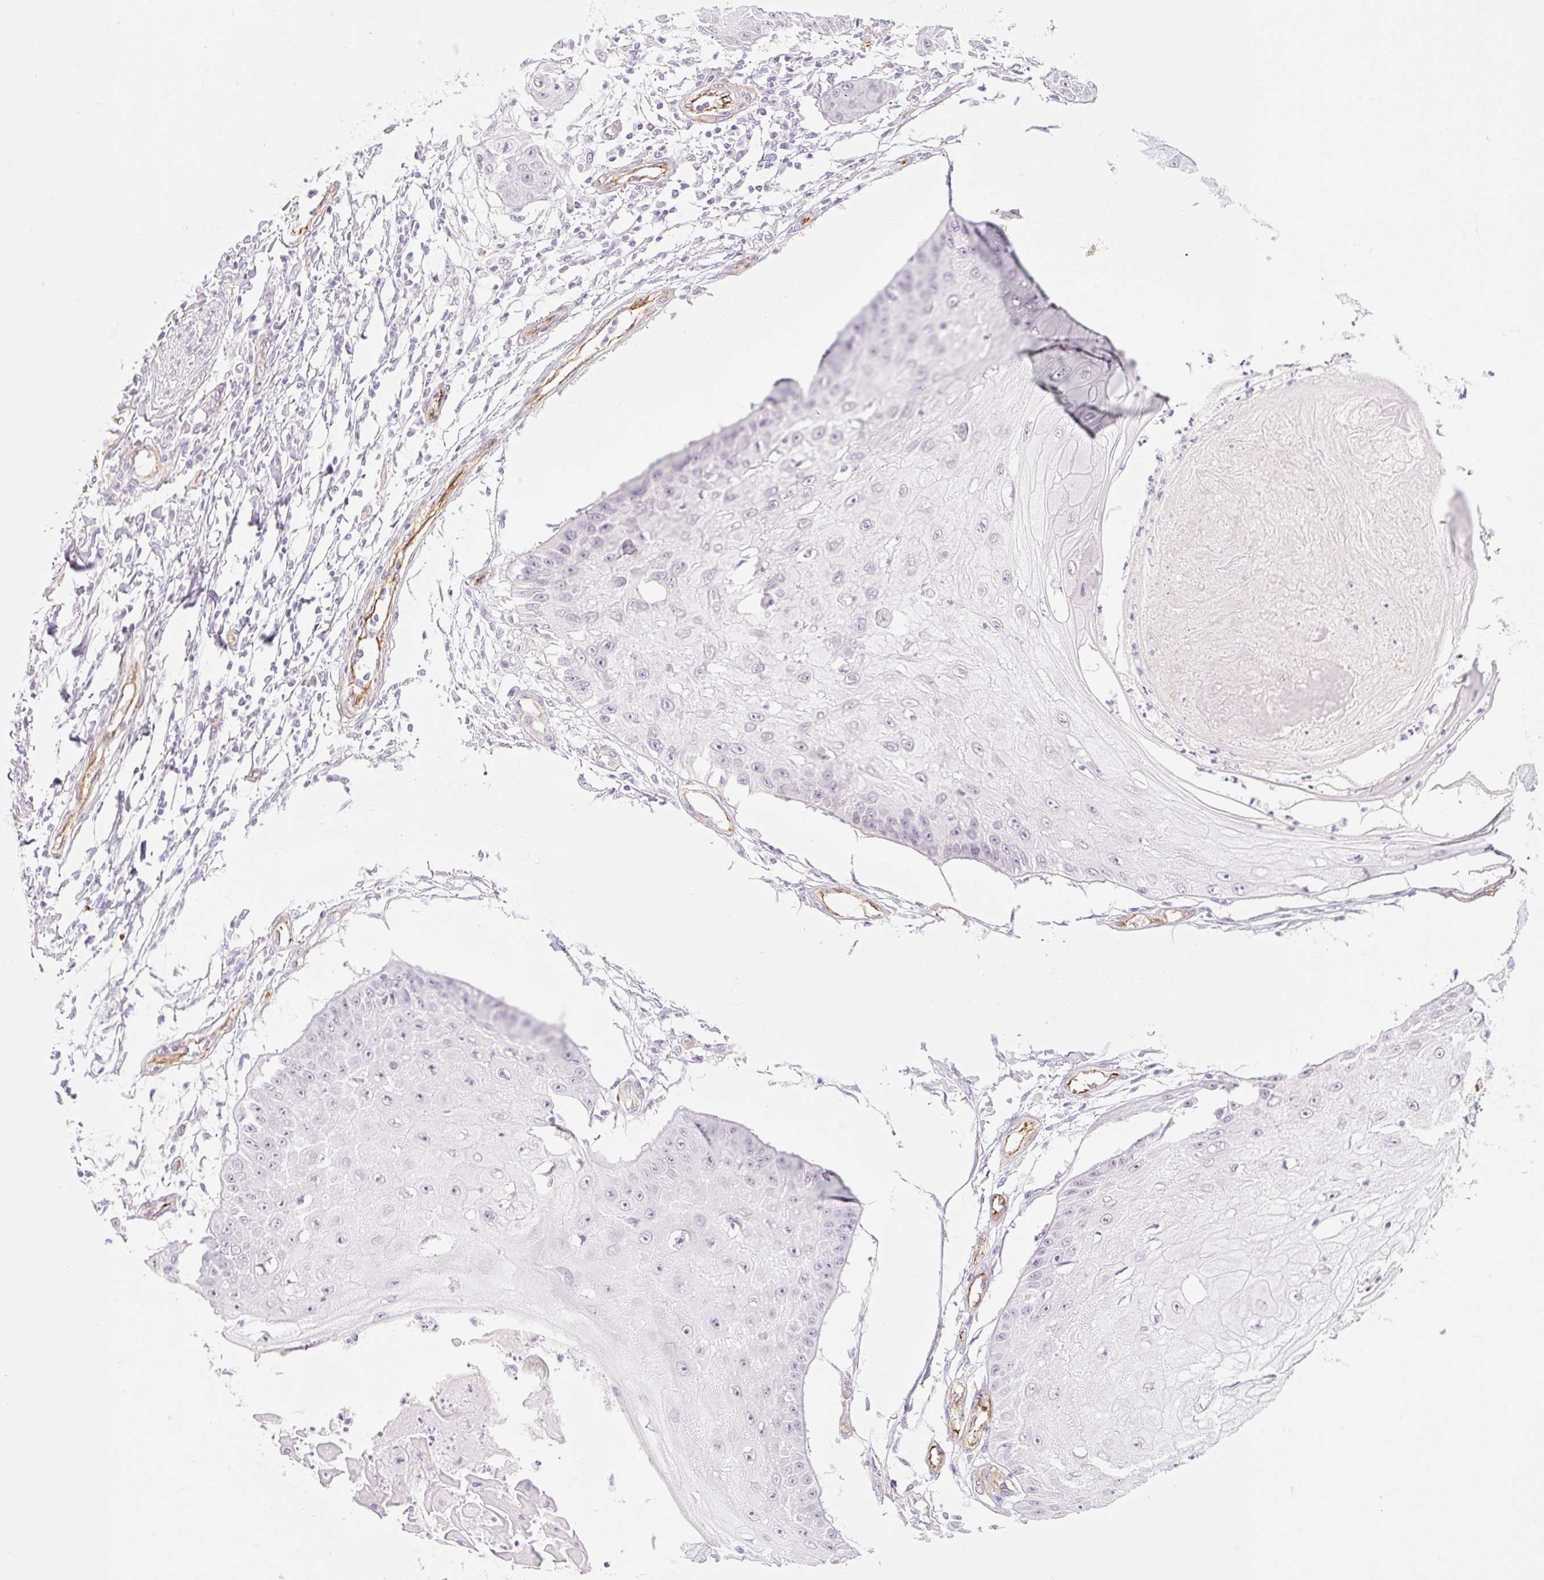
{"staining": {"intensity": "negative", "quantity": "none", "location": "none"}, "tissue": "skin cancer", "cell_type": "Tumor cells", "image_type": "cancer", "snomed": [{"axis": "morphology", "description": "Squamous cell carcinoma, NOS"}, {"axis": "topography", "description": "Skin"}], "caption": "Human skin cancer stained for a protein using immunohistochemistry reveals no staining in tumor cells.", "gene": "TAF1L", "patient": {"sex": "male", "age": 70}}